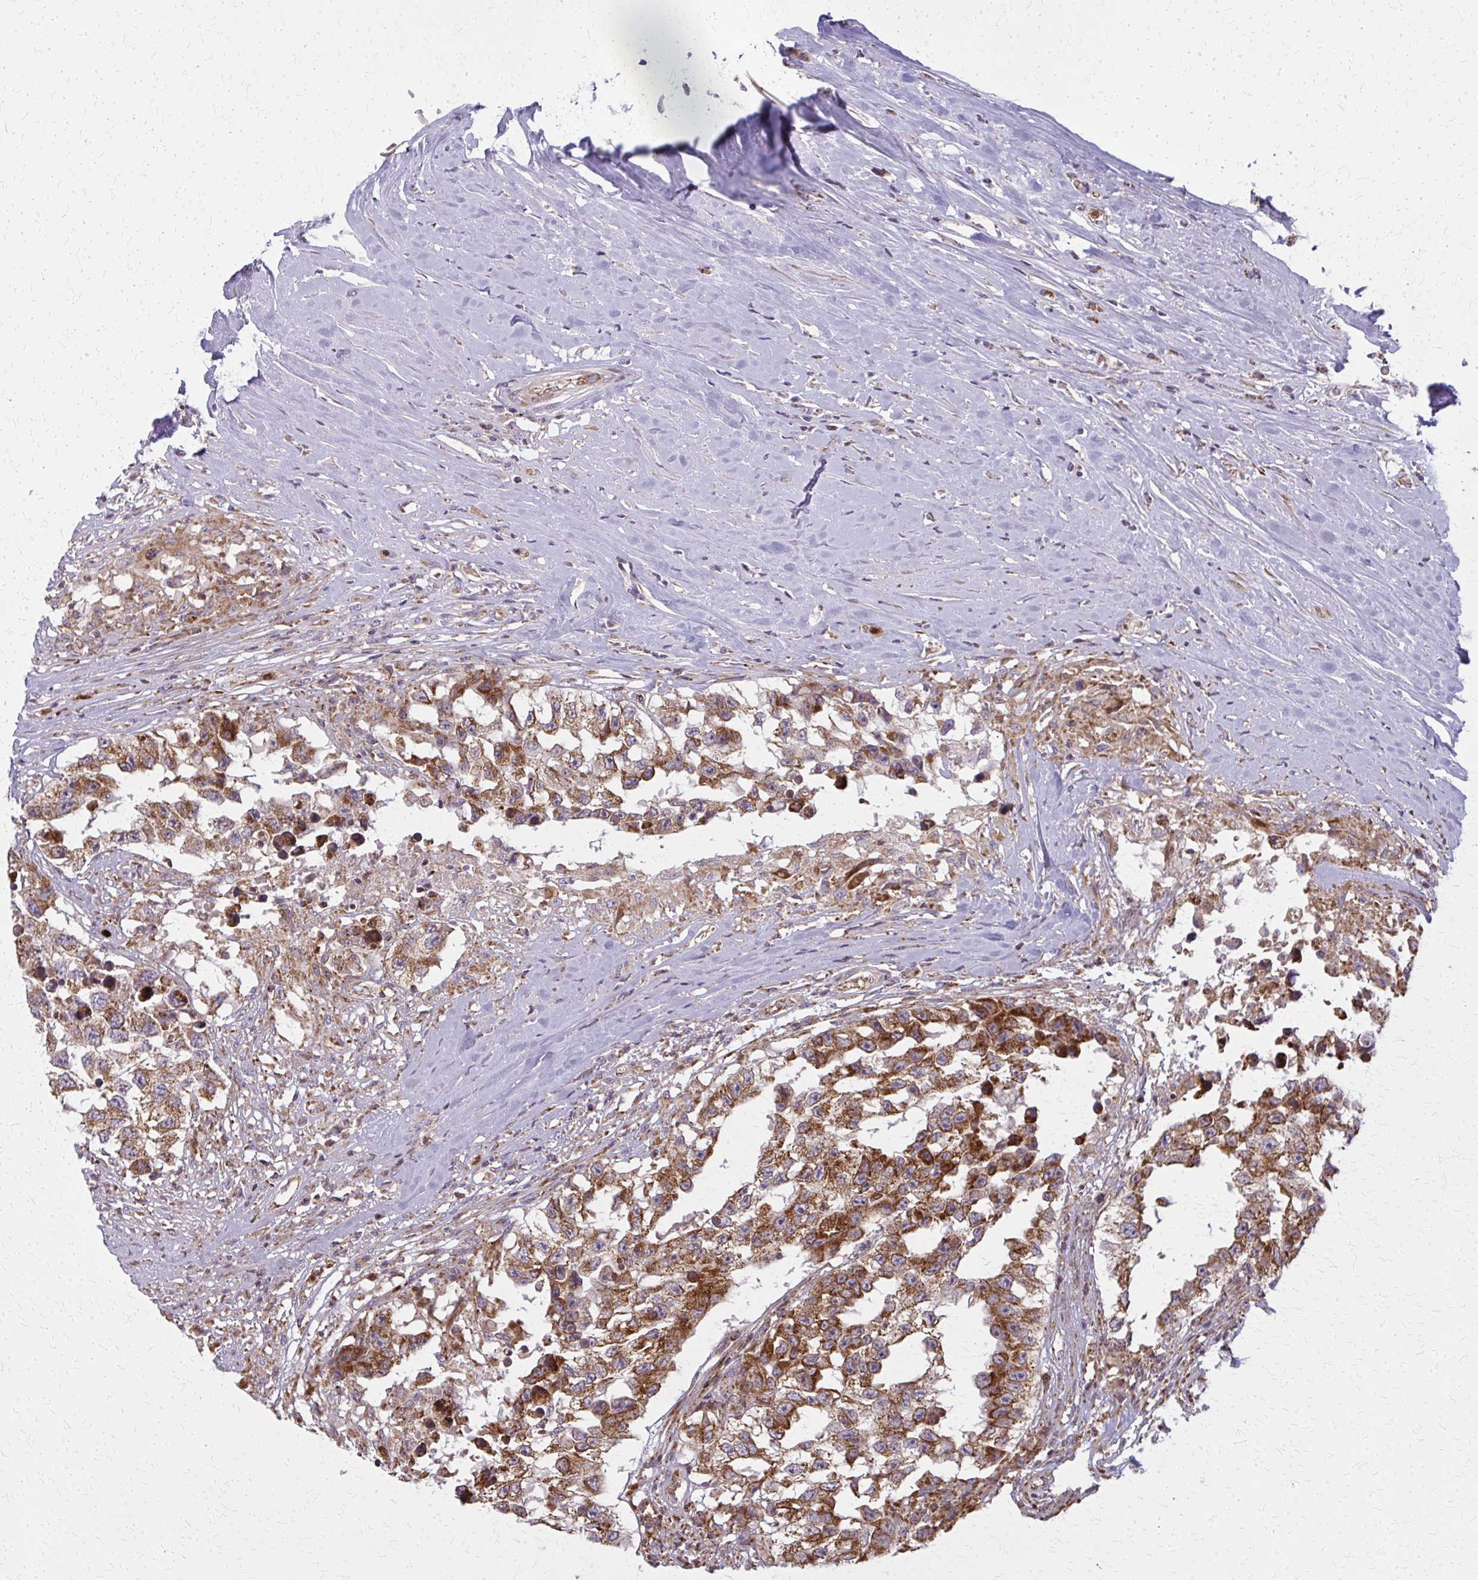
{"staining": {"intensity": "strong", "quantity": ">75%", "location": "cytoplasmic/membranous"}, "tissue": "testis cancer", "cell_type": "Tumor cells", "image_type": "cancer", "snomed": [{"axis": "morphology", "description": "Carcinoma, Embryonal, NOS"}, {"axis": "topography", "description": "Testis"}], "caption": "Immunohistochemistry image of human embryonal carcinoma (testis) stained for a protein (brown), which reveals high levels of strong cytoplasmic/membranous staining in approximately >75% of tumor cells.", "gene": "MCCC1", "patient": {"sex": "male", "age": 83}}